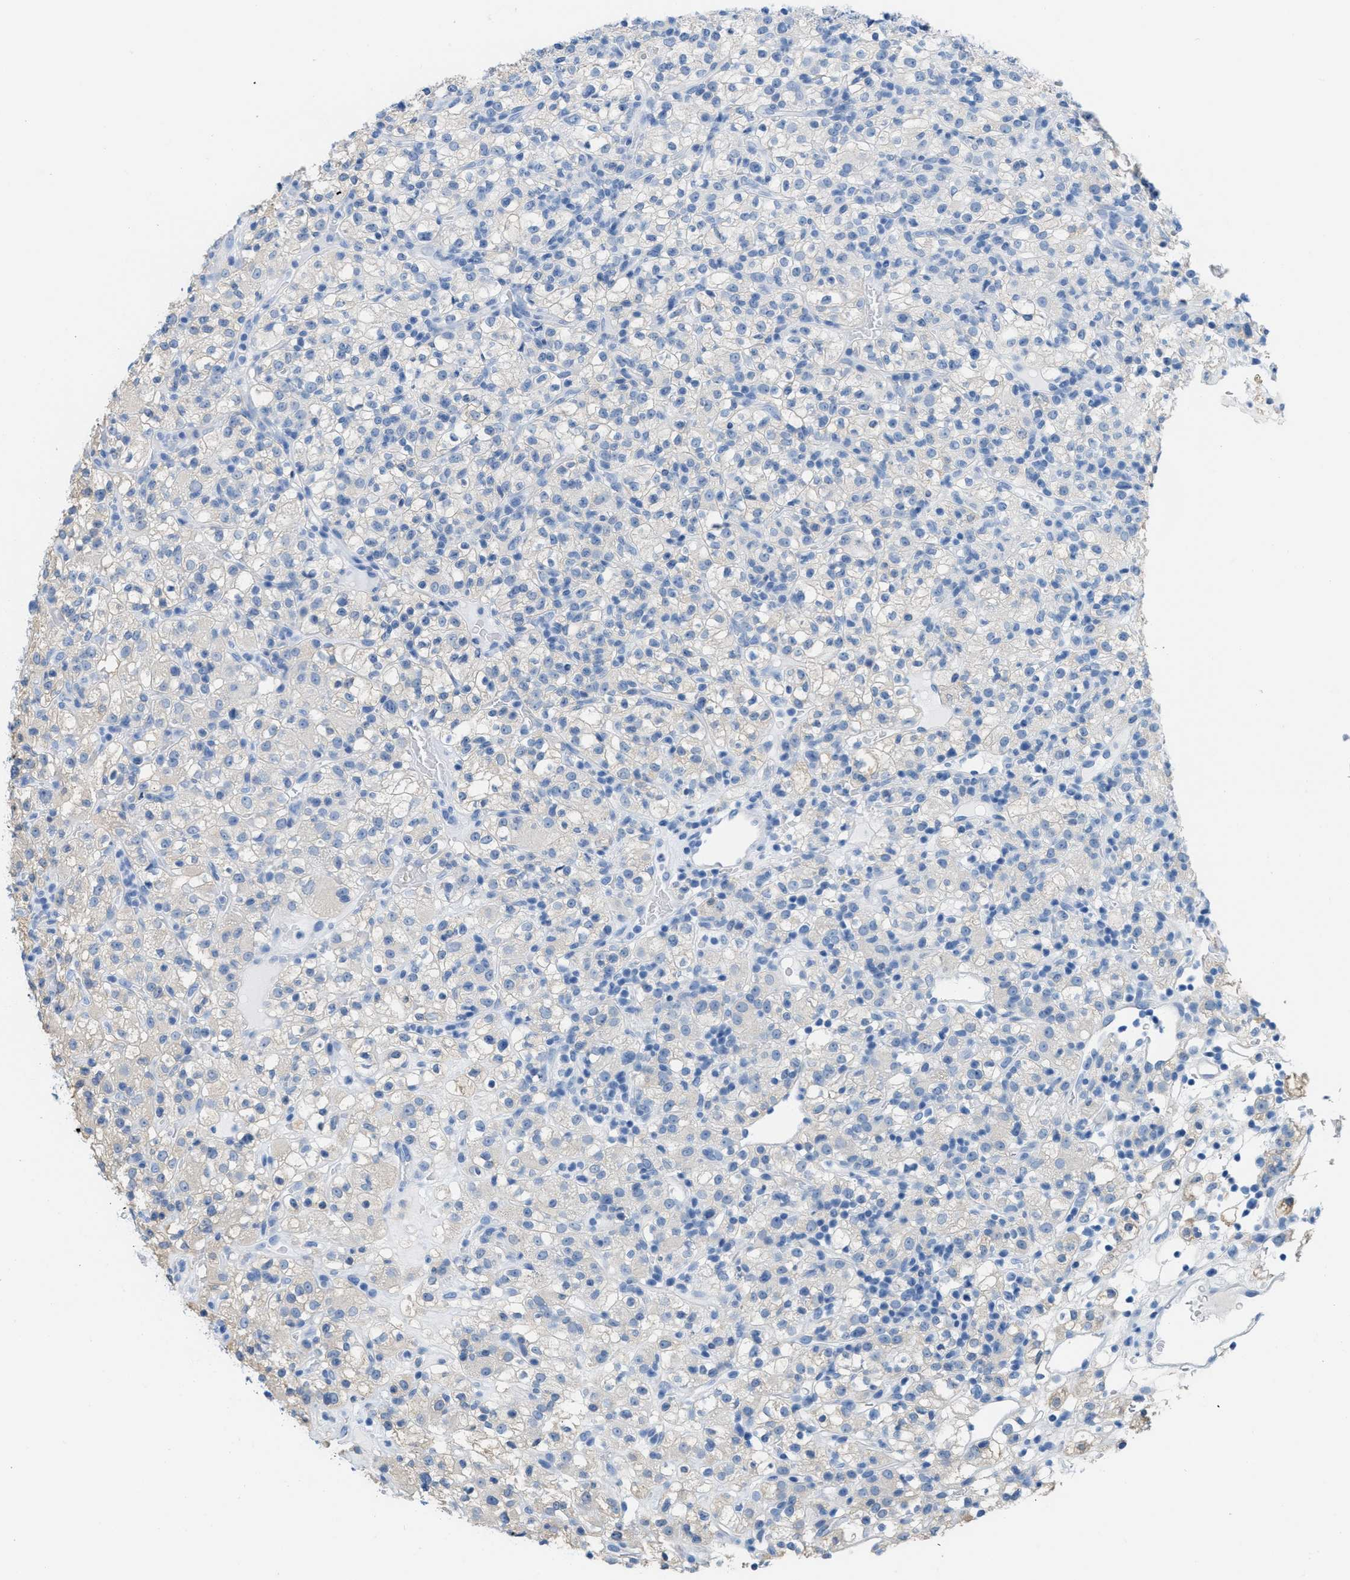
{"staining": {"intensity": "negative", "quantity": "none", "location": "none"}, "tissue": "renal cancer", "cell_type": "Tumor cells", "image_type": "cancer", "snomed": [{"axis": "morphology", "description": "Normal tissue, NOS"}, {"axis": "morphology", "description": "Adenocarcinoma, NOS"}, {"axis": "topography", "description": "Kidney"}], "caption": "There is no significant staining in tumor cells of renal cancer (adenocarcinoma).", "gene": "ASGR1", "patient": {"sex": "female", "age": 72}}